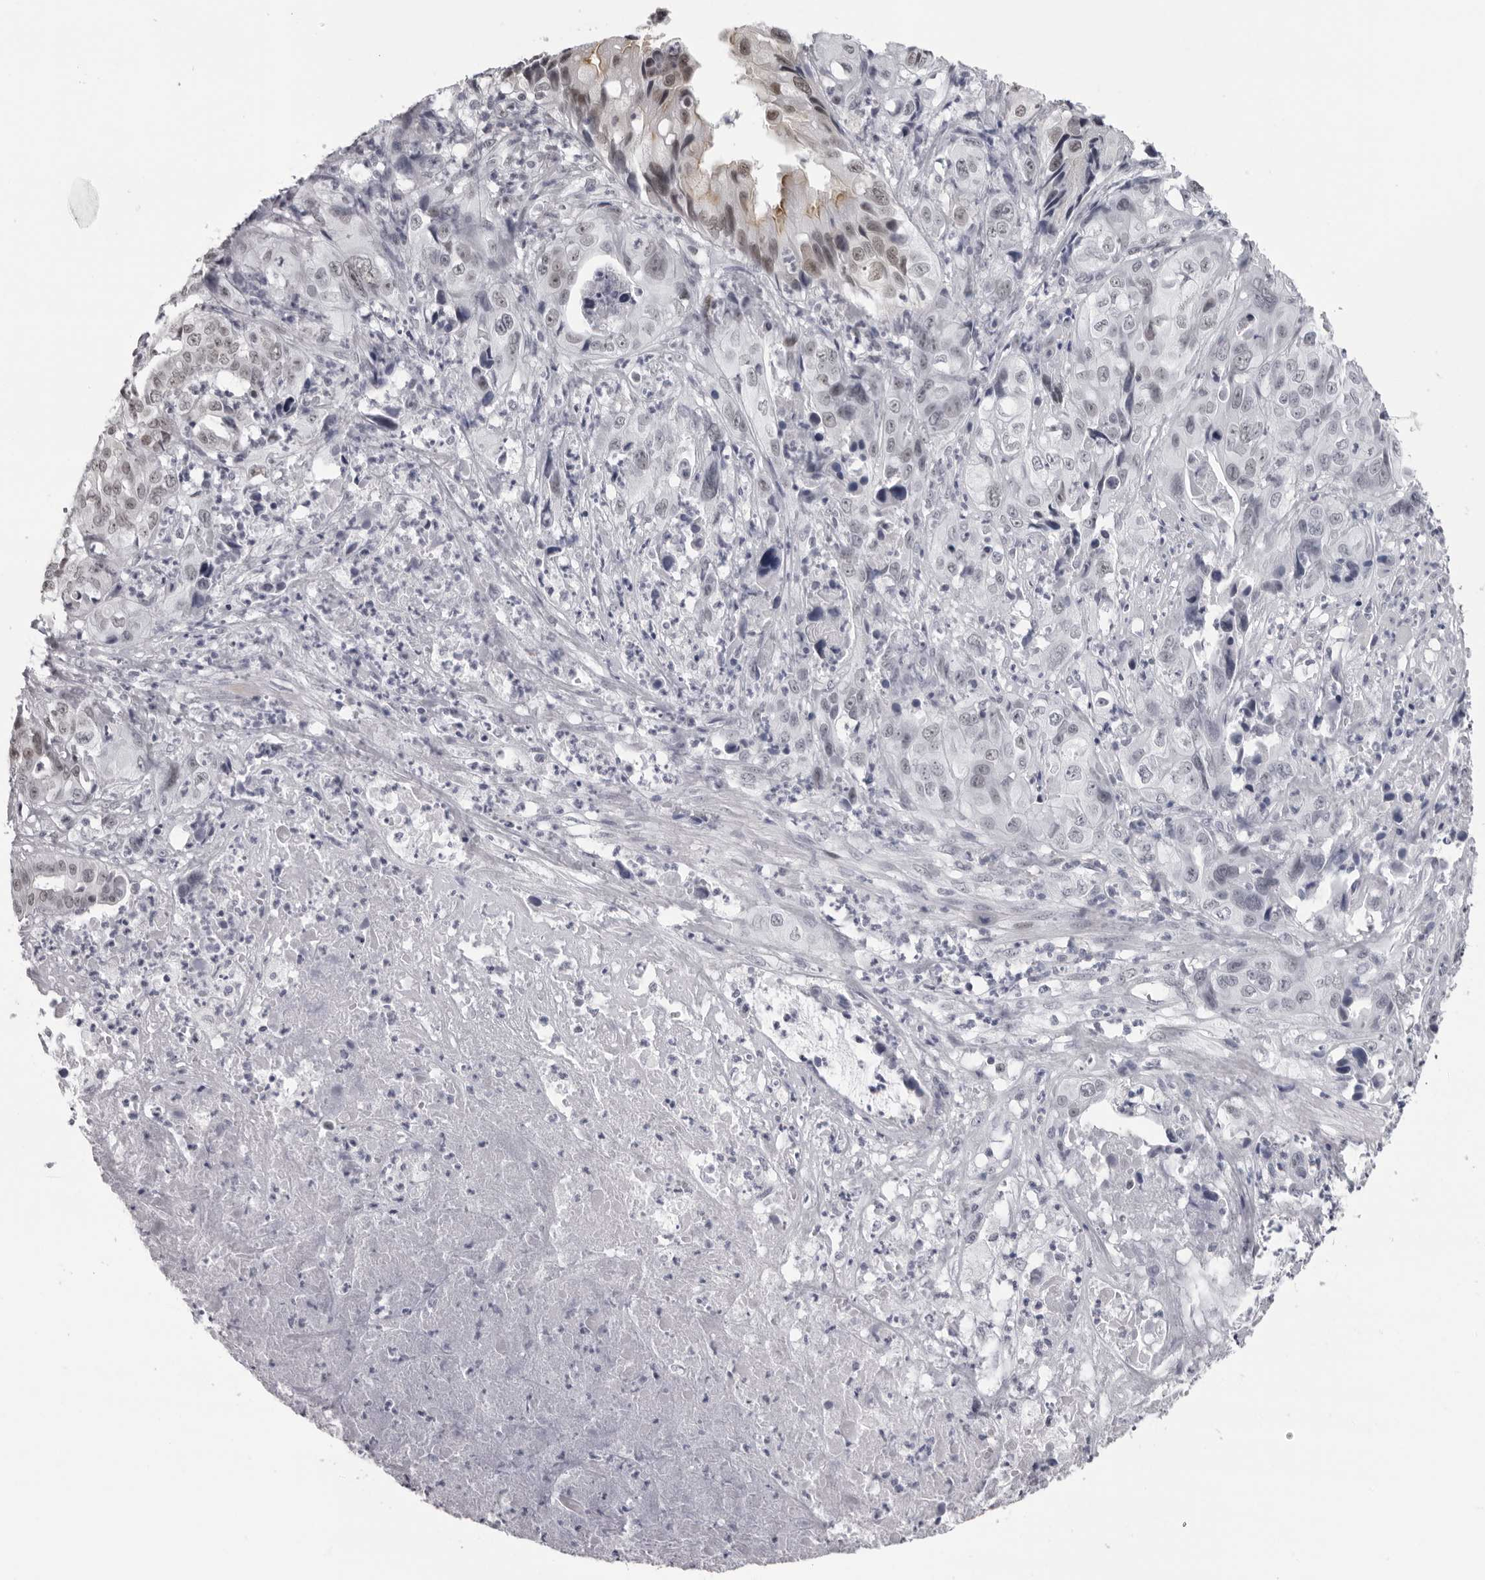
{"staining": {"intensity": "moderate", "quantity": "<25%", "location": "cytoplasmic/membranous,nuclear"}, "tissue": "liver cancer", "cell_type": "Tumor cells", "image_type": "cancer", "snomed": [{"axis": "morphology", "description": "Cholangiocarcinoma"}, {"axis": "topography", "description": "Liver"}], "caption": "Tumor cells exhibit low levels of moderate cytoplasmic/membranous and nuclear expression in about <25% of cells in human cholangiocarcinoma (liver). The staining was performed using DAB to visualize the protein expression in brown, while the nuclei were stained in blue with hematoxylin (Magnification: 20x).", "gene": "ESPN", "patient": {"sex": "female", "age": 61}}